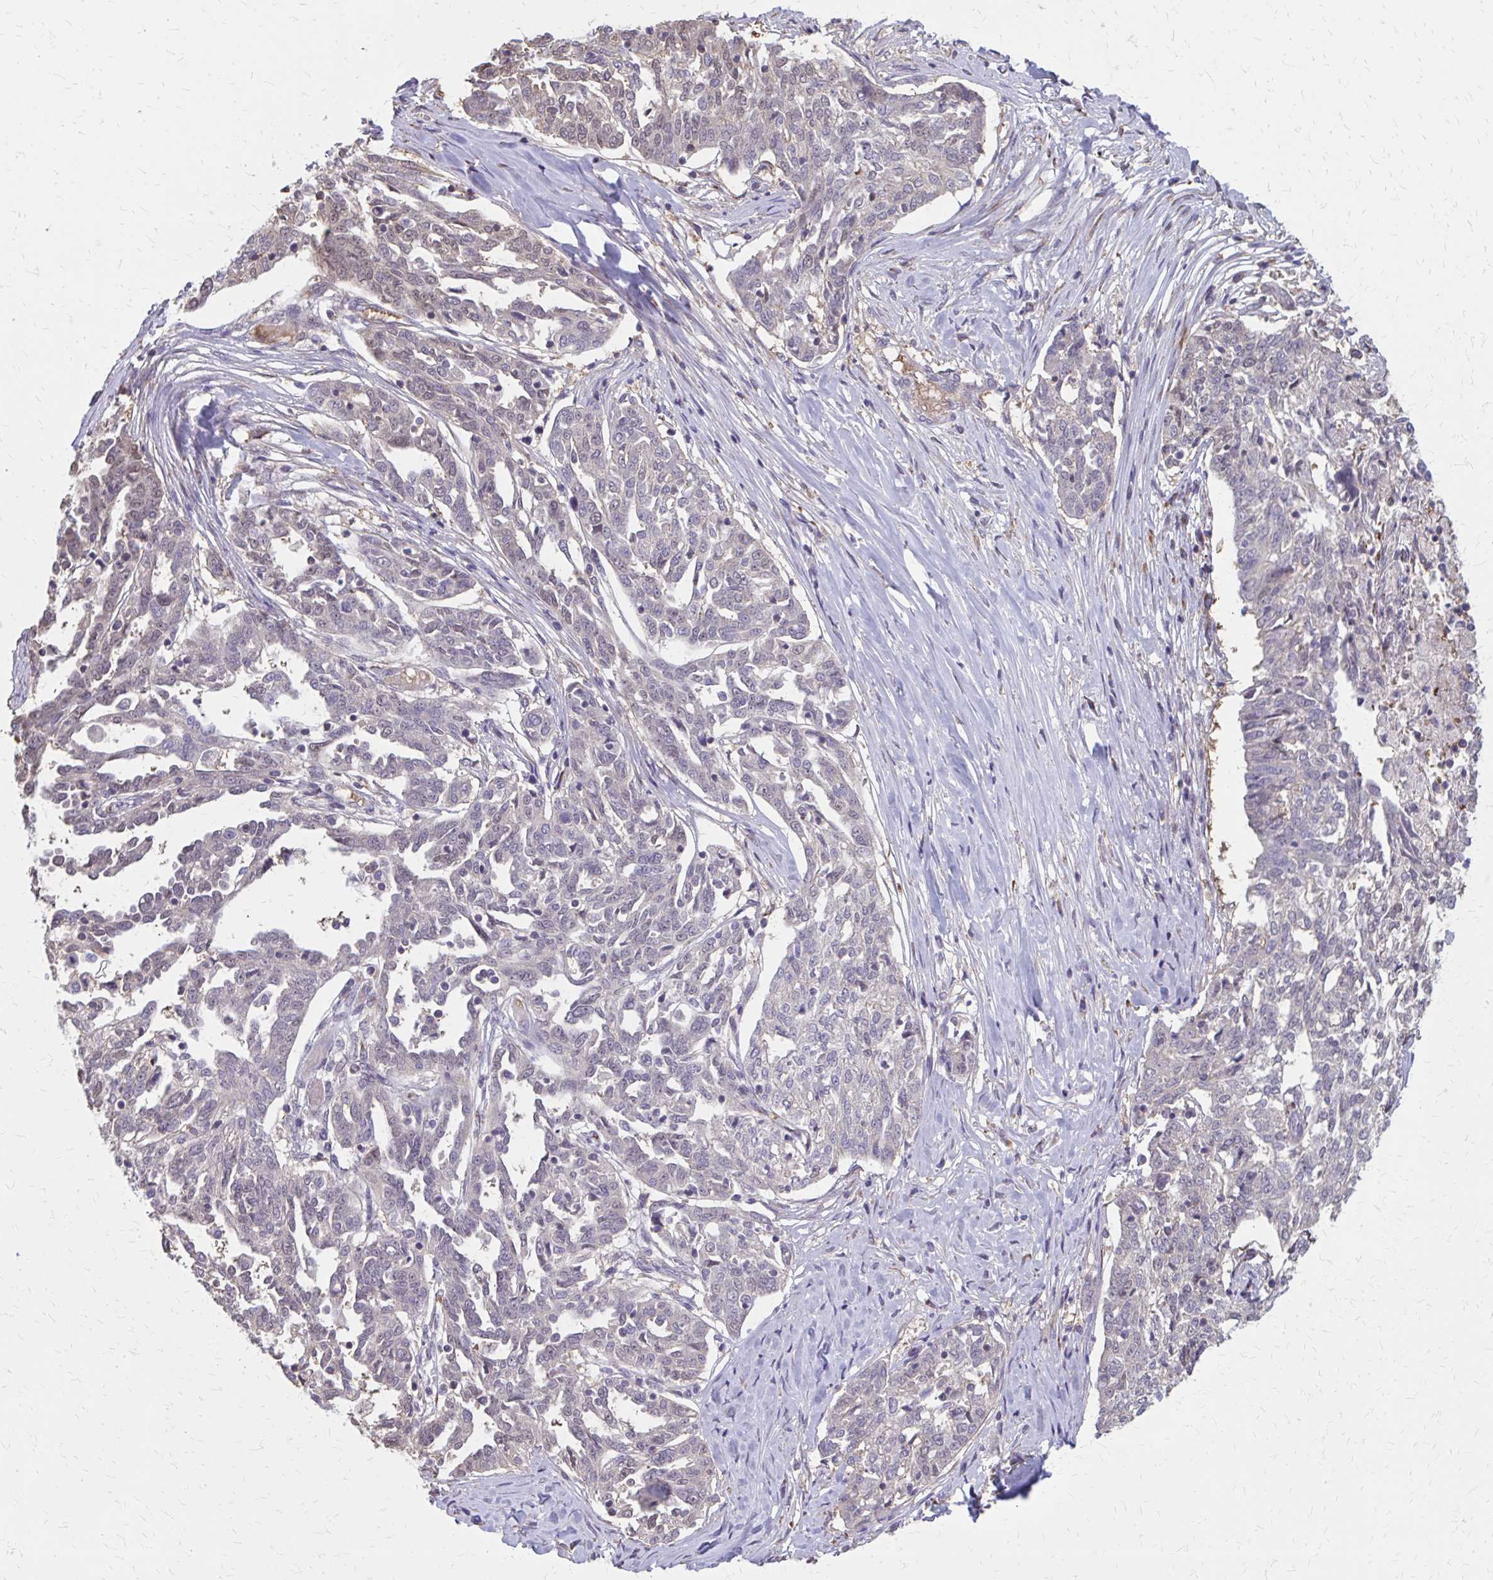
{"staining": {"intensity": "negative", "quantity": "none", "location": "none"}, "tissue": "ovarian cancer", "cell_type": "Tumor cells", "image_type": "cancer", "snomed": [{"axis": "morphology", "description": "Cystadenocarcinoma, serous, NOS"}, {"axis": "topography", "description": "Ovary"}], "caption": "Human ovarian cancer (serous cystadenocarcinoma) stained for a protein using immunohistochemistry (IHC) displays no positivity in tumor cells.", "gene": "IFI44L", "patient": {"sex": "female", "age": 67}}